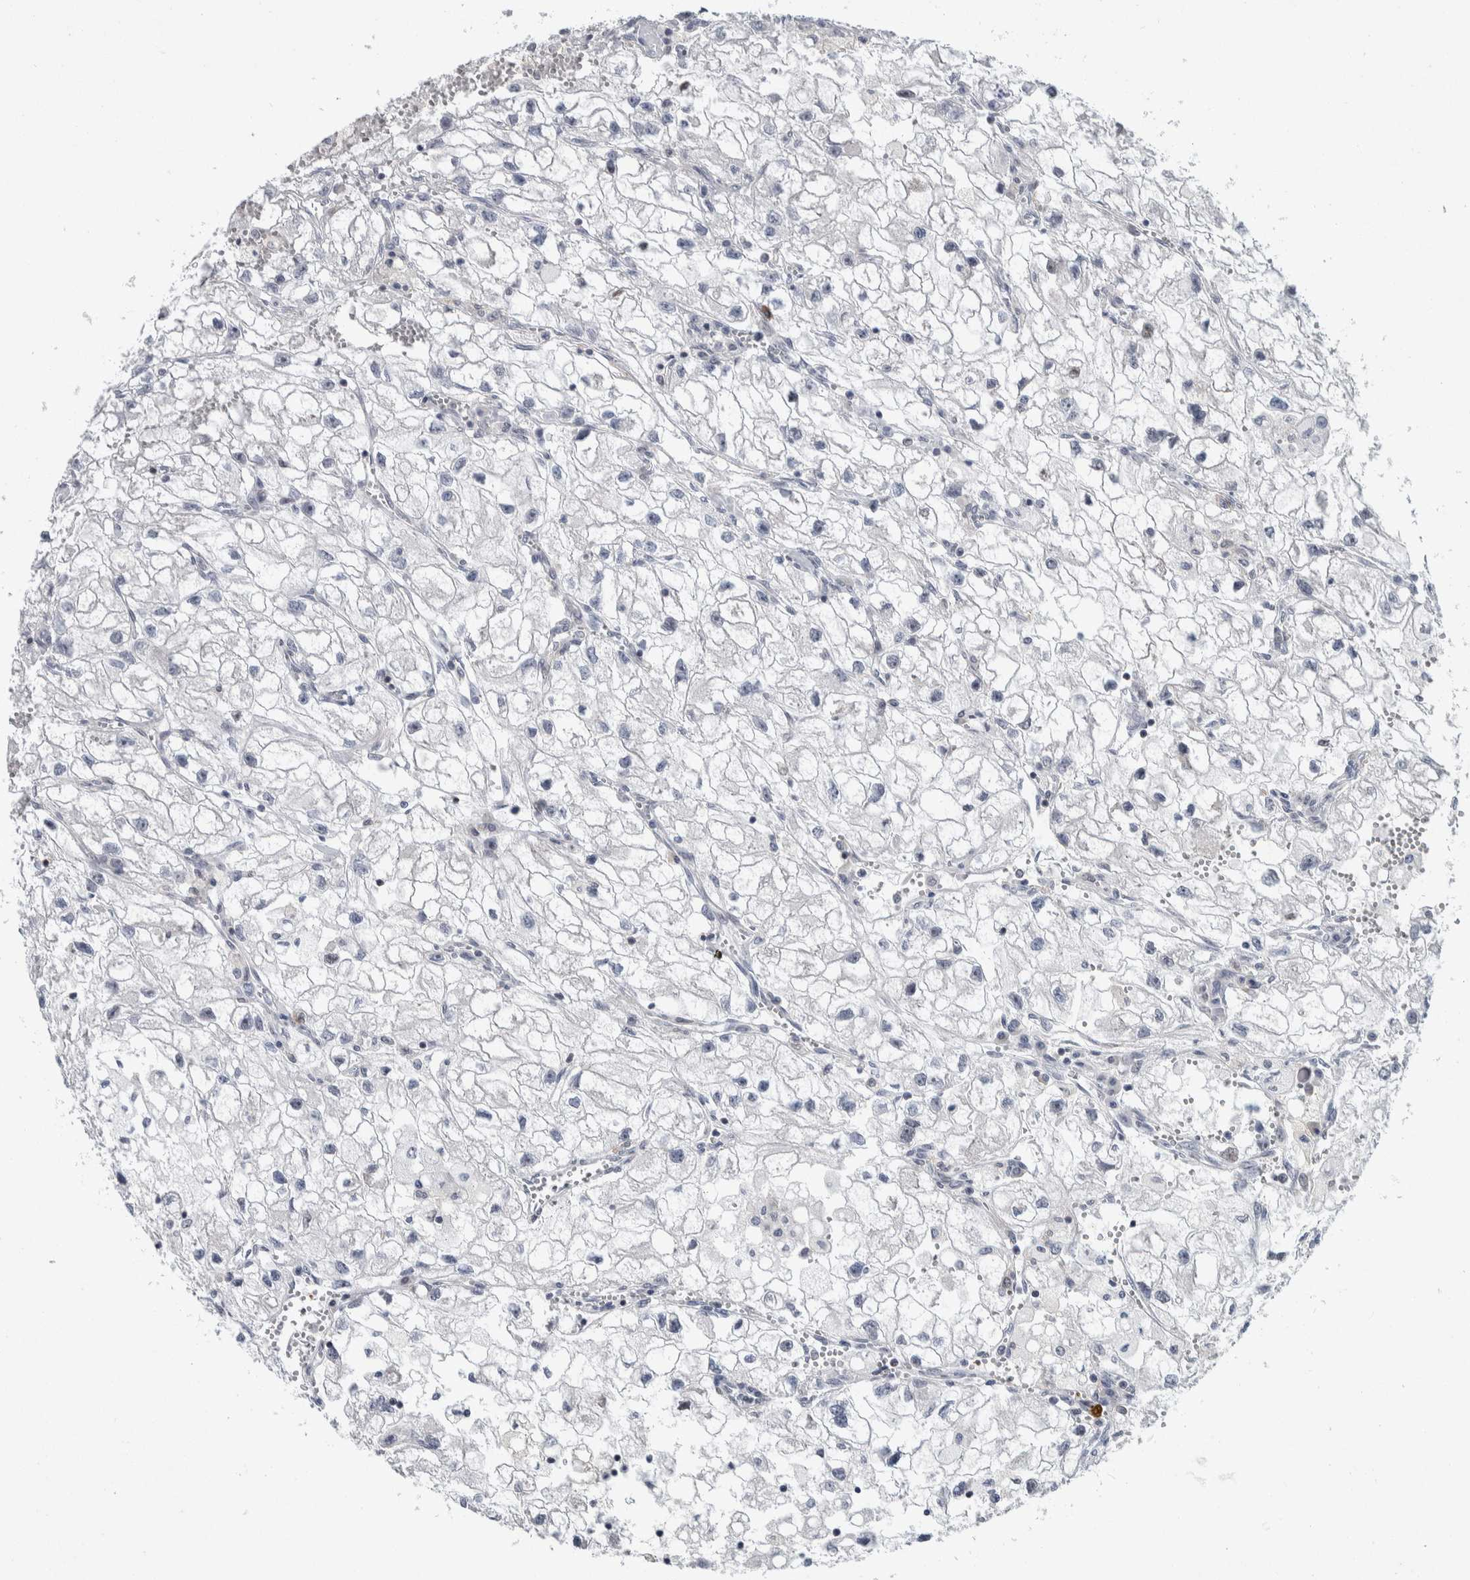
{"staining": {"intensity": "negative", "quantity": "none", "location": "none"}, "tissue": "renal cancer", "cell_type": "Tumor cells", "image_type": "cancer", "snomed": [{"axis": "morphology", "description": "Adenocarcinoma, NOS"}, {"axis": "topography", "description": "Kidney"}], "caption": "High power microscopy image of an IHC histopathology image of renal cancer (adenocarcinoma), revealing no significant positivity in tumor cells.", "gene": "PTPA", "patient": {"sex": "female", "age": 70}}